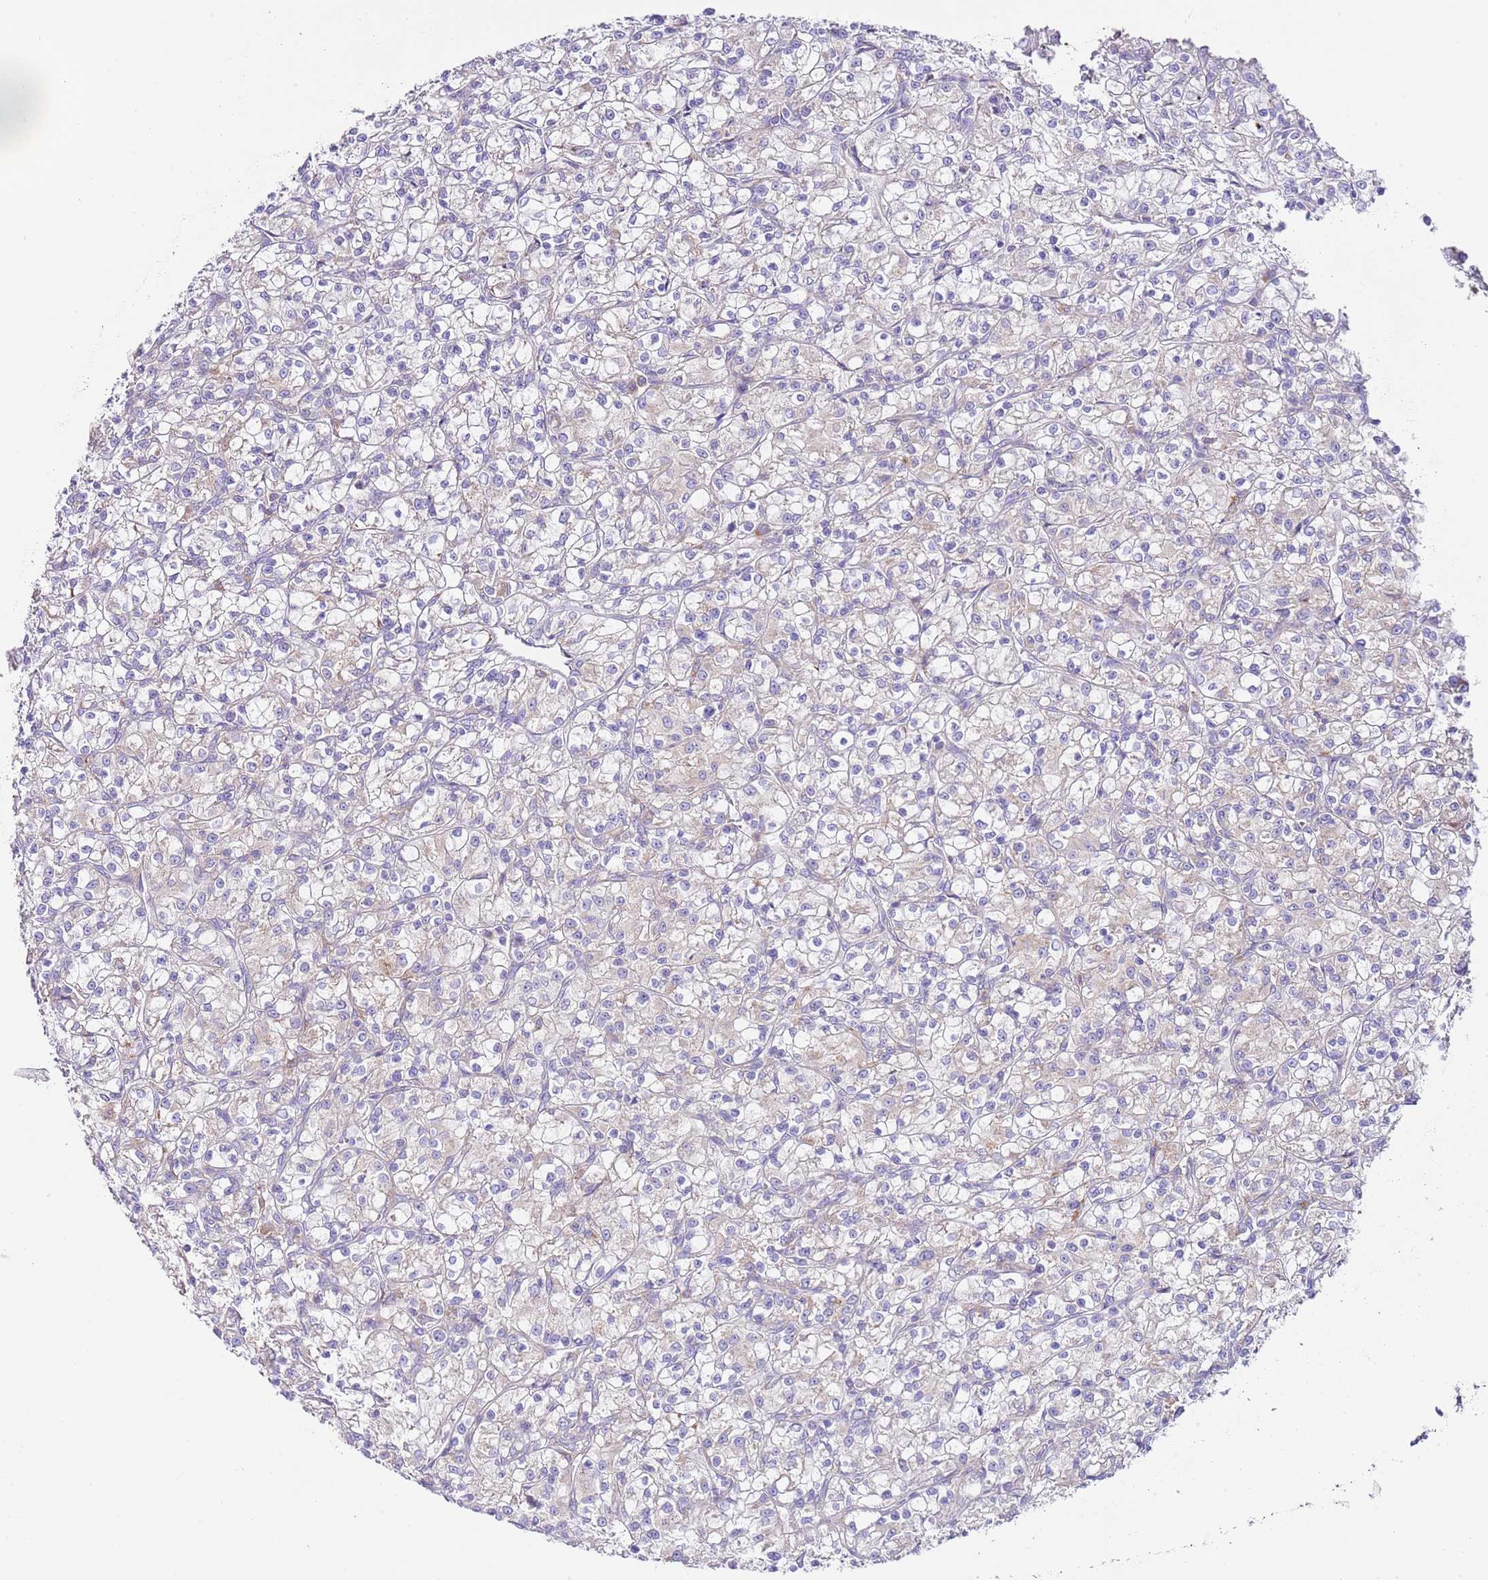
{"staining": {"intensity": "negative", "quantity": "none", "location": "none"}, "tissue": "renal cancer", "cell_type": "Tumor cells", "image_type": "cancer", "snomed": [{"axis": "morphology", "description": "Adenocarcinoma, NOS"}, {"axis": "topography", "description": "Kidney"}], "caption": "Renal cancer (adenocarcinoma) was stained to show a protein in brown. There is no significant staining in tumor cells.", "gene": "RPS10", "patient": {"sex": "female", "age": 59}}